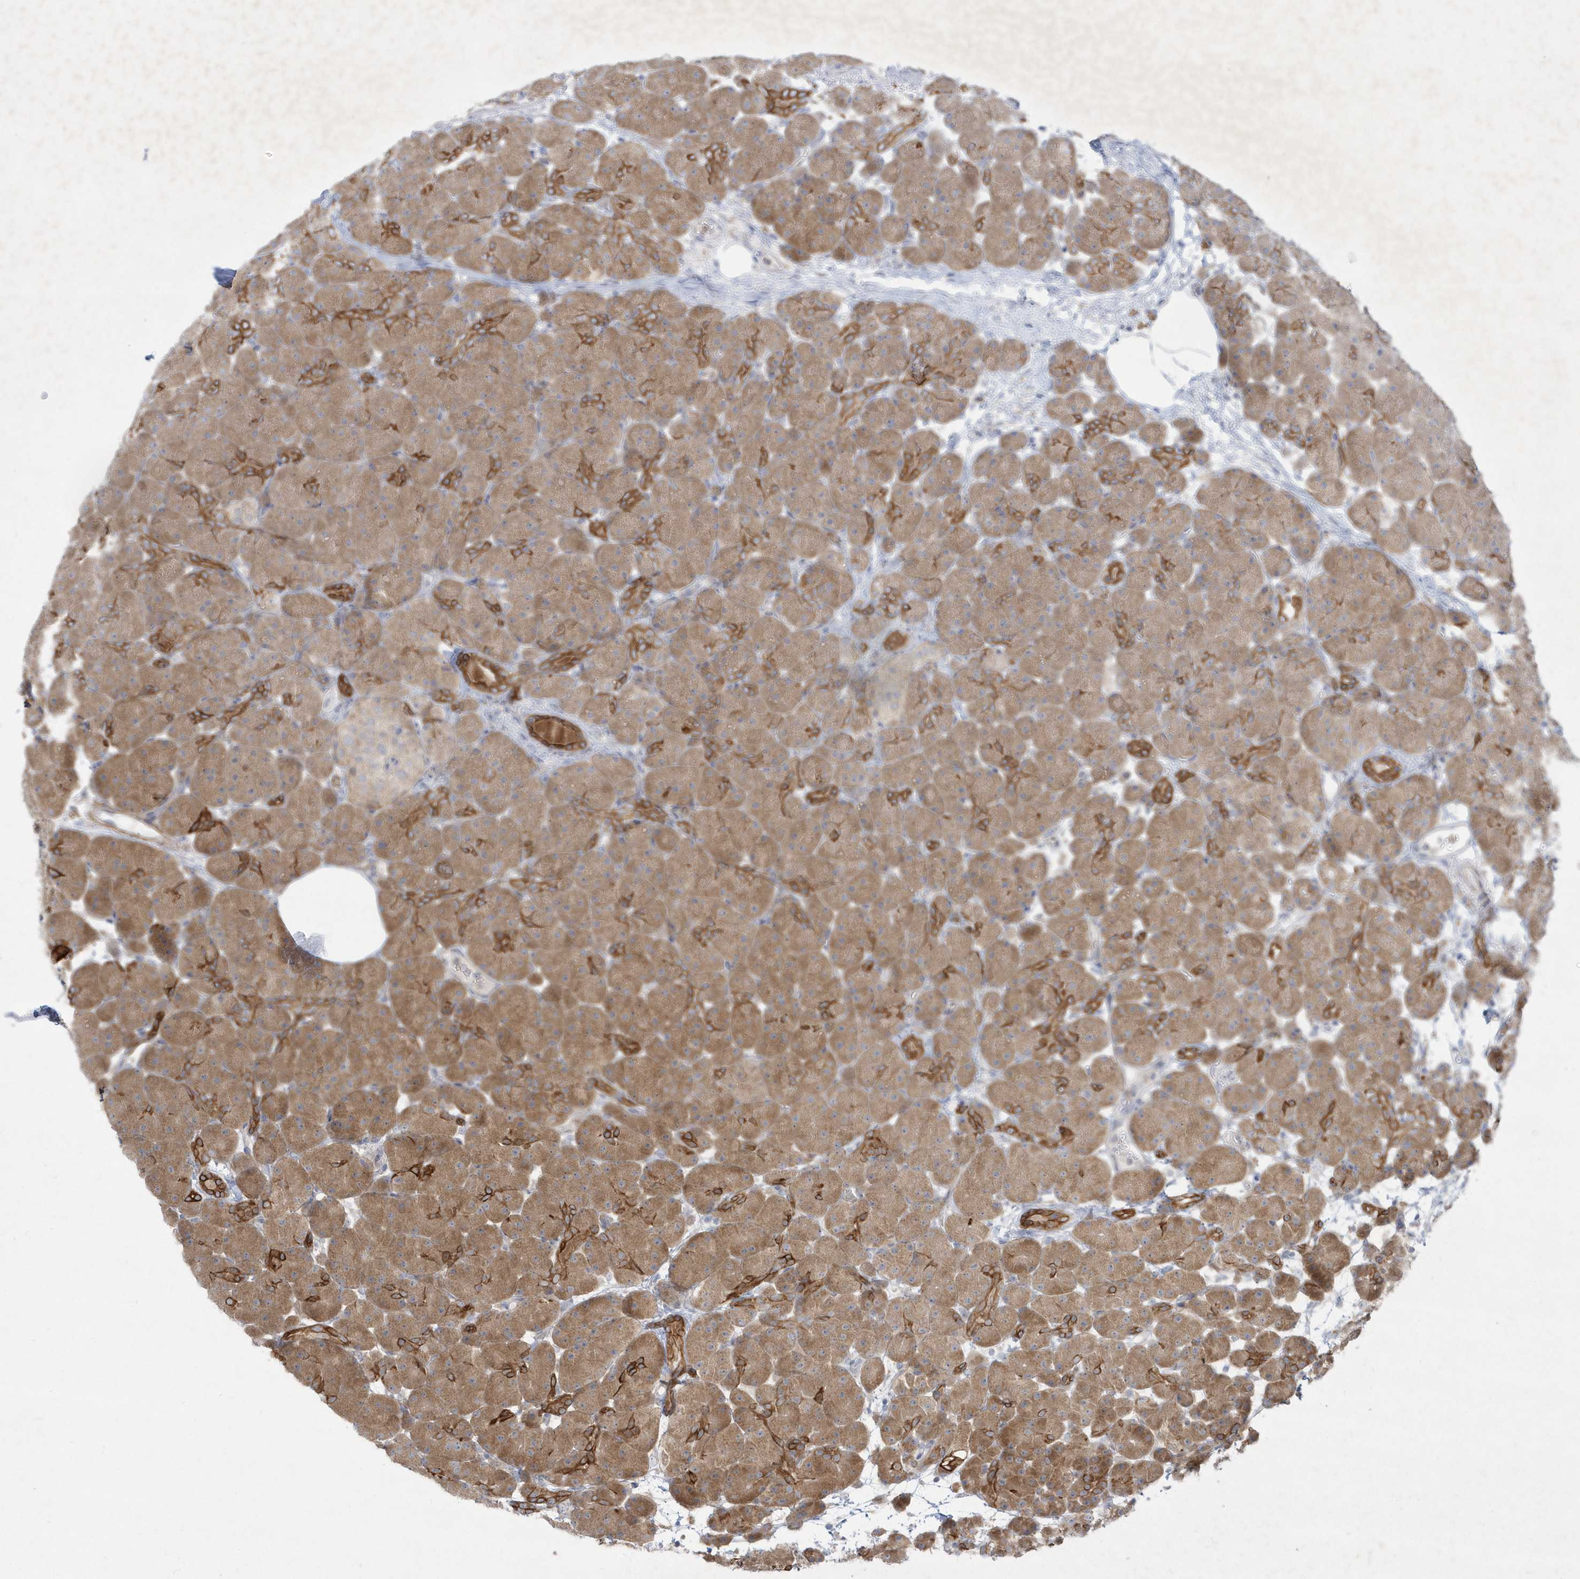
{"staining": {"intensity": "moderate", "quantity": ">75%", "location": "cytoplasmic/membranous"}, "tissue": "pancreas", "cell_type": "Exocrine glandular cells", "image_type": "normal", "snomed": [{"axis": "morphology", "description": "Normal tissue, NOS"}, {"axis": "topography", "description": "Pancreas"}], "caption": "Protein staining displays moderate cytoplasmic/membranous expression in approximately >75% of exocrine glandular cells in normal pancreas. Nuclei are stained in blue.", "gene": "LARS1", "patient": {"sex": "male", "age": 66}}